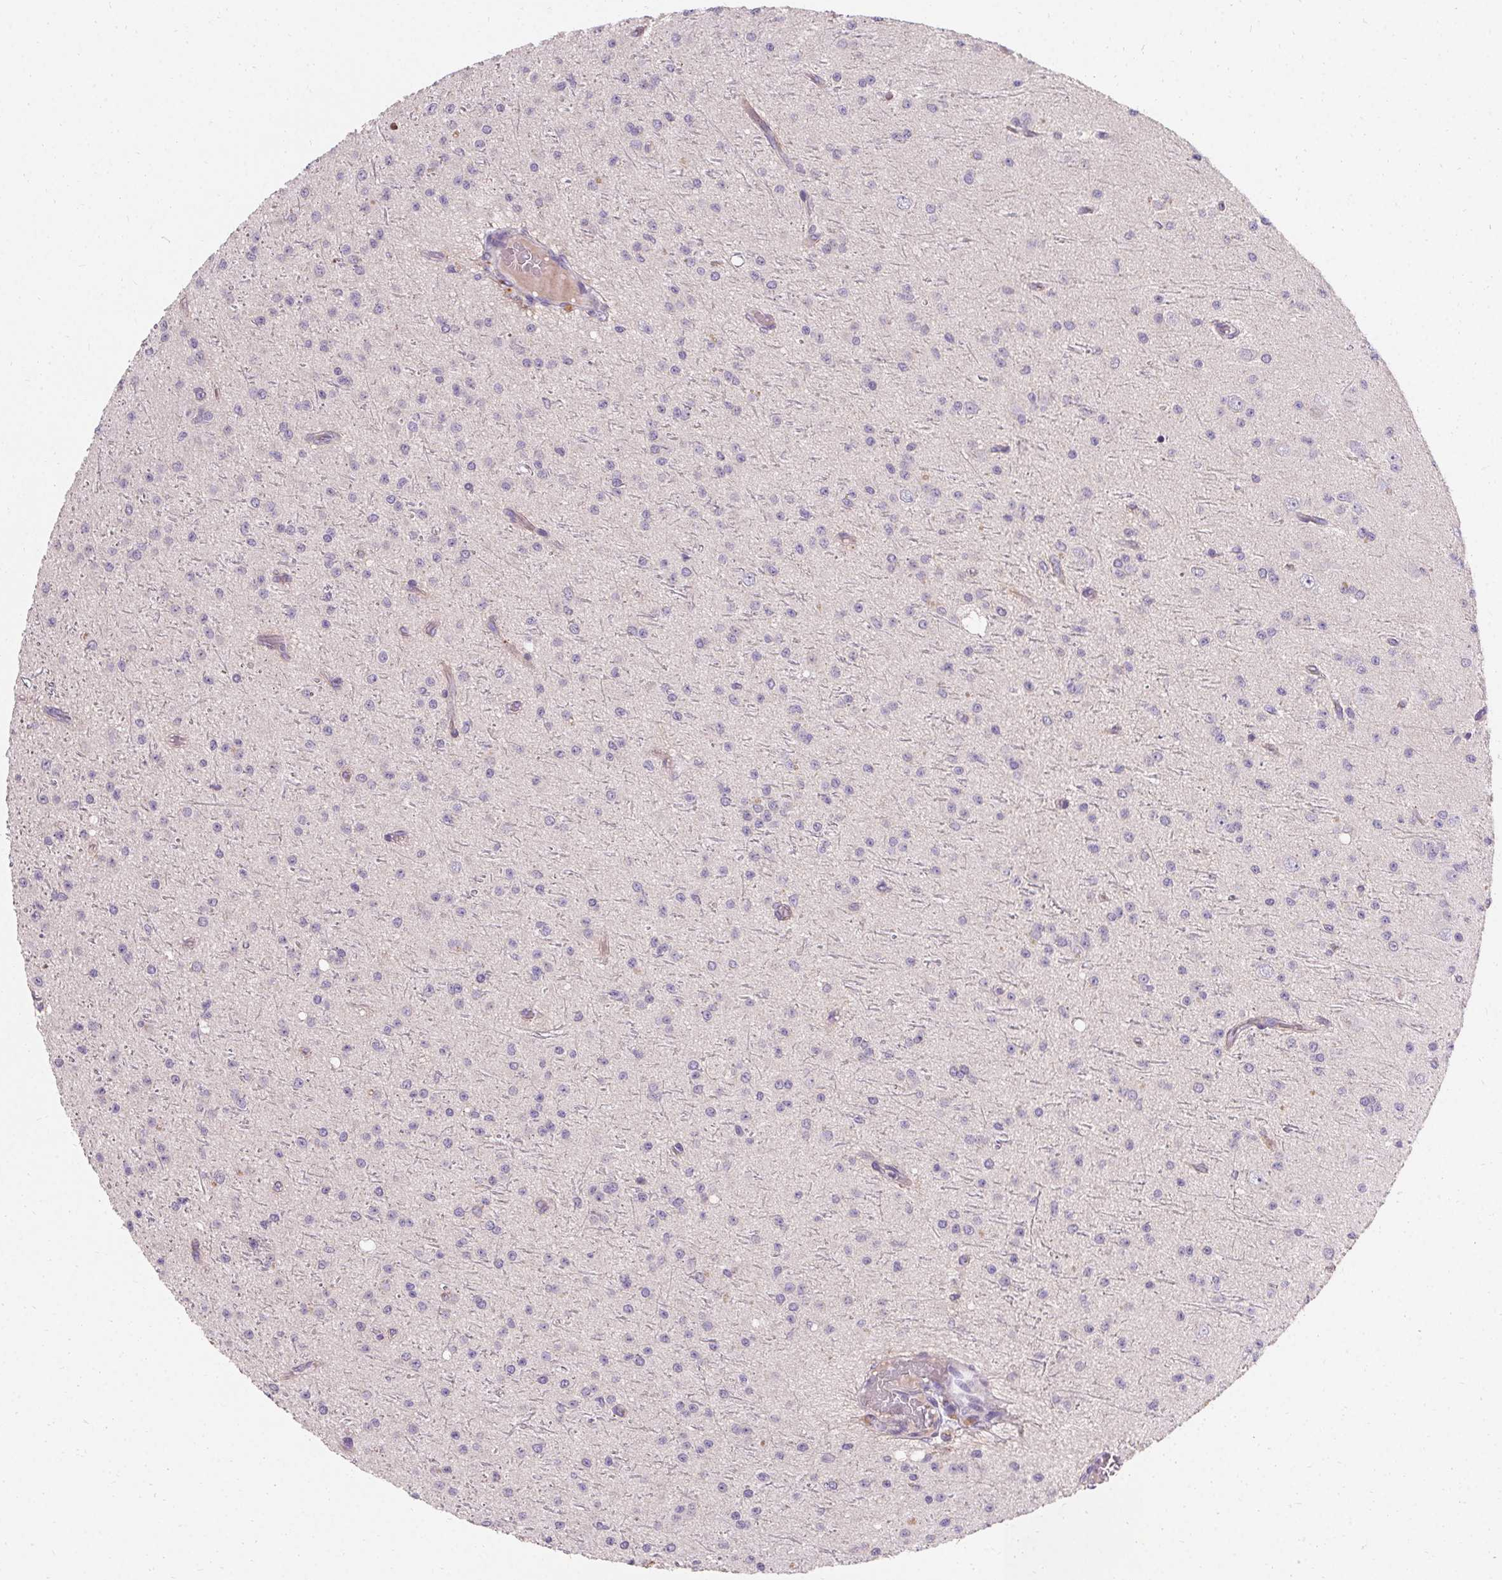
{"staining": {"intensity": "negative", "quantity": "none", "location": "none"}, "tissue": "glioma", "cell_type": "Tumor cells", "image_type": "cancer", "snomed": [{"axis": "morphology", "description": "Glioma, malignant, Low grade"}, {"axis": "topography", "description": "Brain"}], "caption": "DAB immunohistochemical staining of glioma shows no significant expression in tumor cells.", "gene": "TRIP13", "patient": {"sex": "male", "age": 27}}